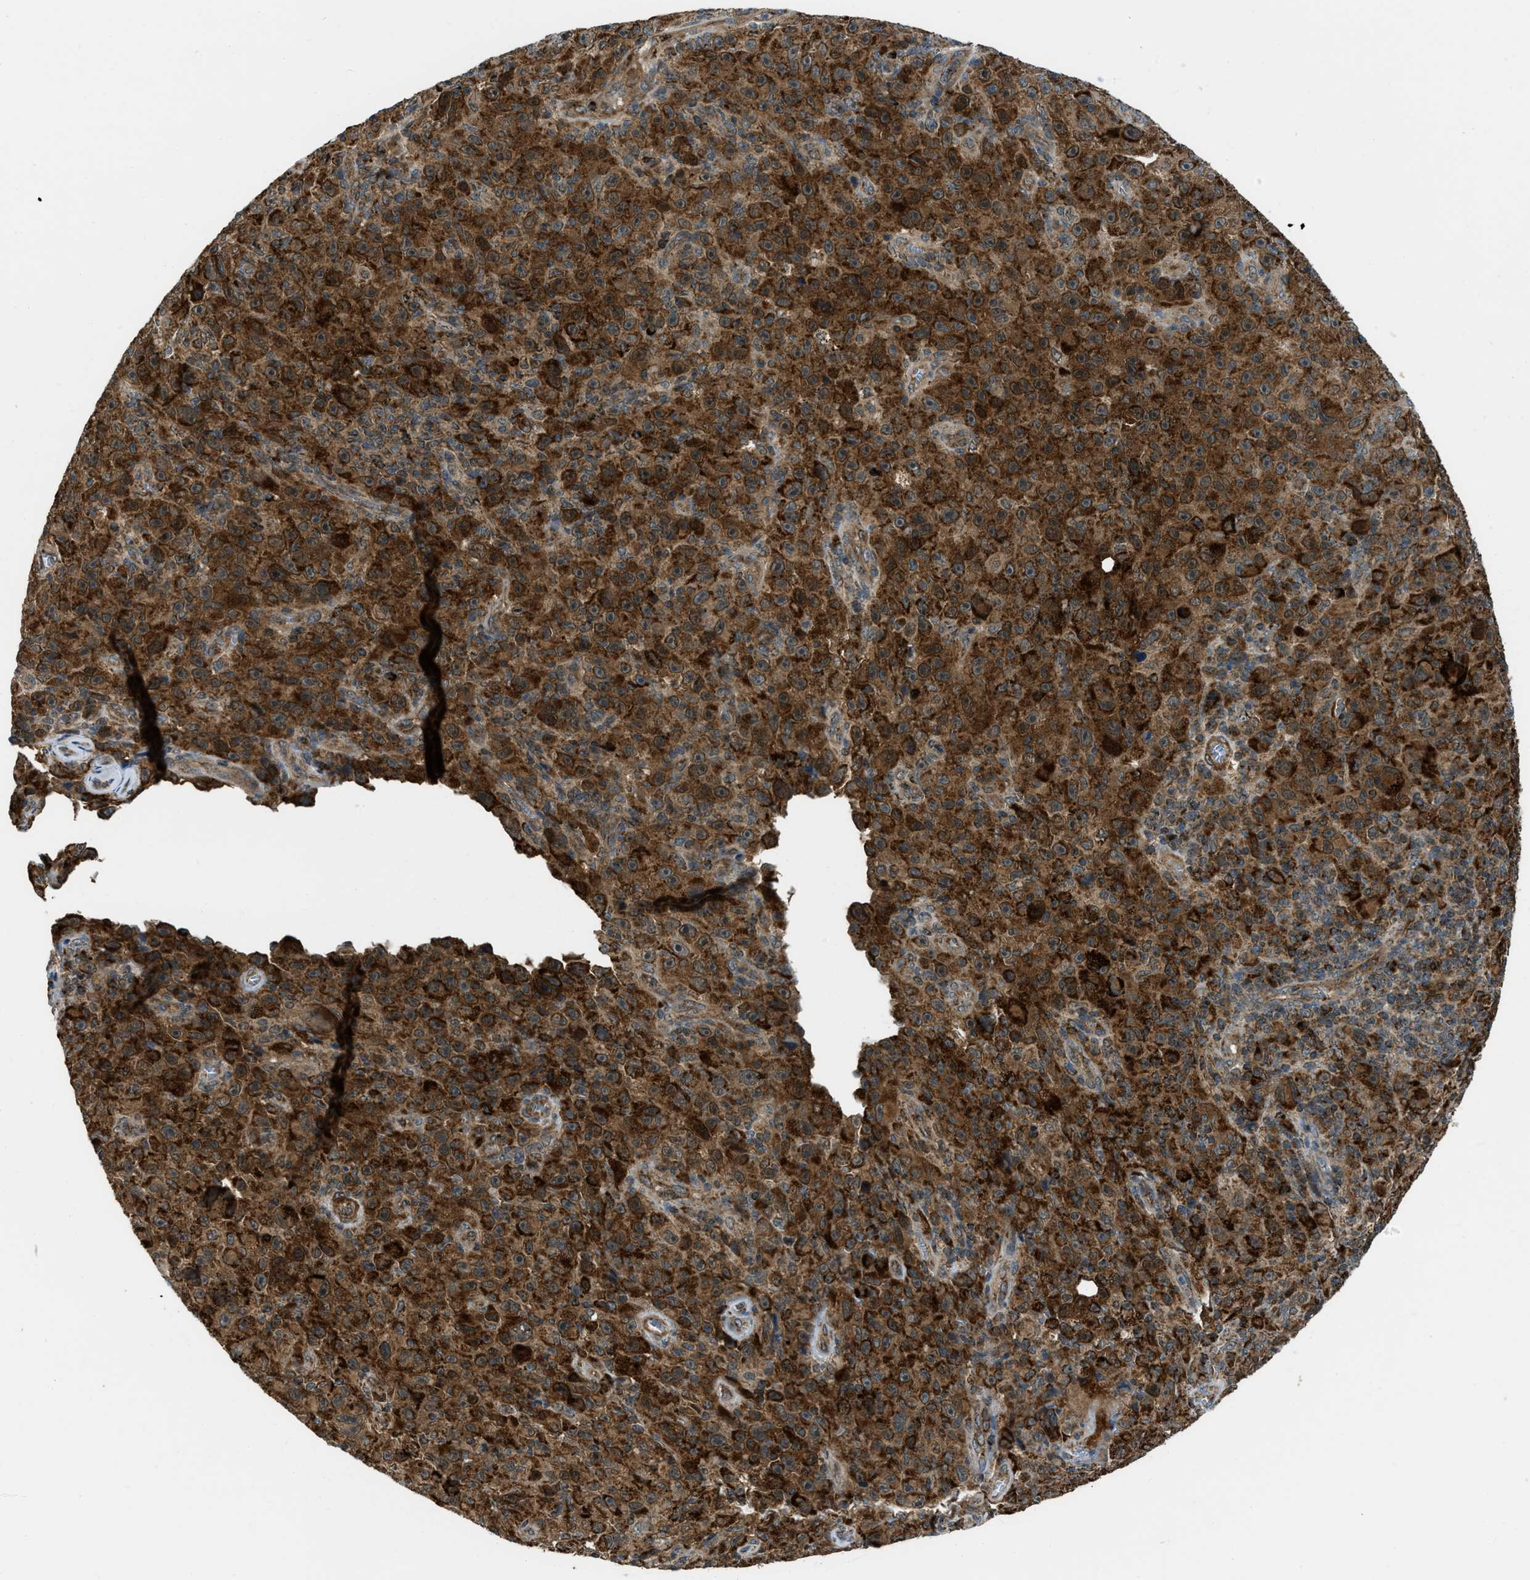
{"staining": {"intensity": "strong", "quantity": ">75%", "location": "cytoplasmic/membranous"}, "tissue": "melanoma", "cell_type": "Tumor cells", "image_type": "cancer", "snomed": [{"axis": "morphology", "description": "Malignant melanoma, NOS"}, {"axis": "topography", "description": "Skin"}], "caption": "A brown stain shows strong cytoplasmic/membranous expression of a protein in malignant melanoma tumor cells. The staining was performed using DAB (3,3'-diaminobenzidine) to visualize the protein expression in brown, while the nuclei were stained in blue with hematoxylin (Magnification: 20x).", "gene": "SESN2", "patient": {"sex": "female", "age": 82}}